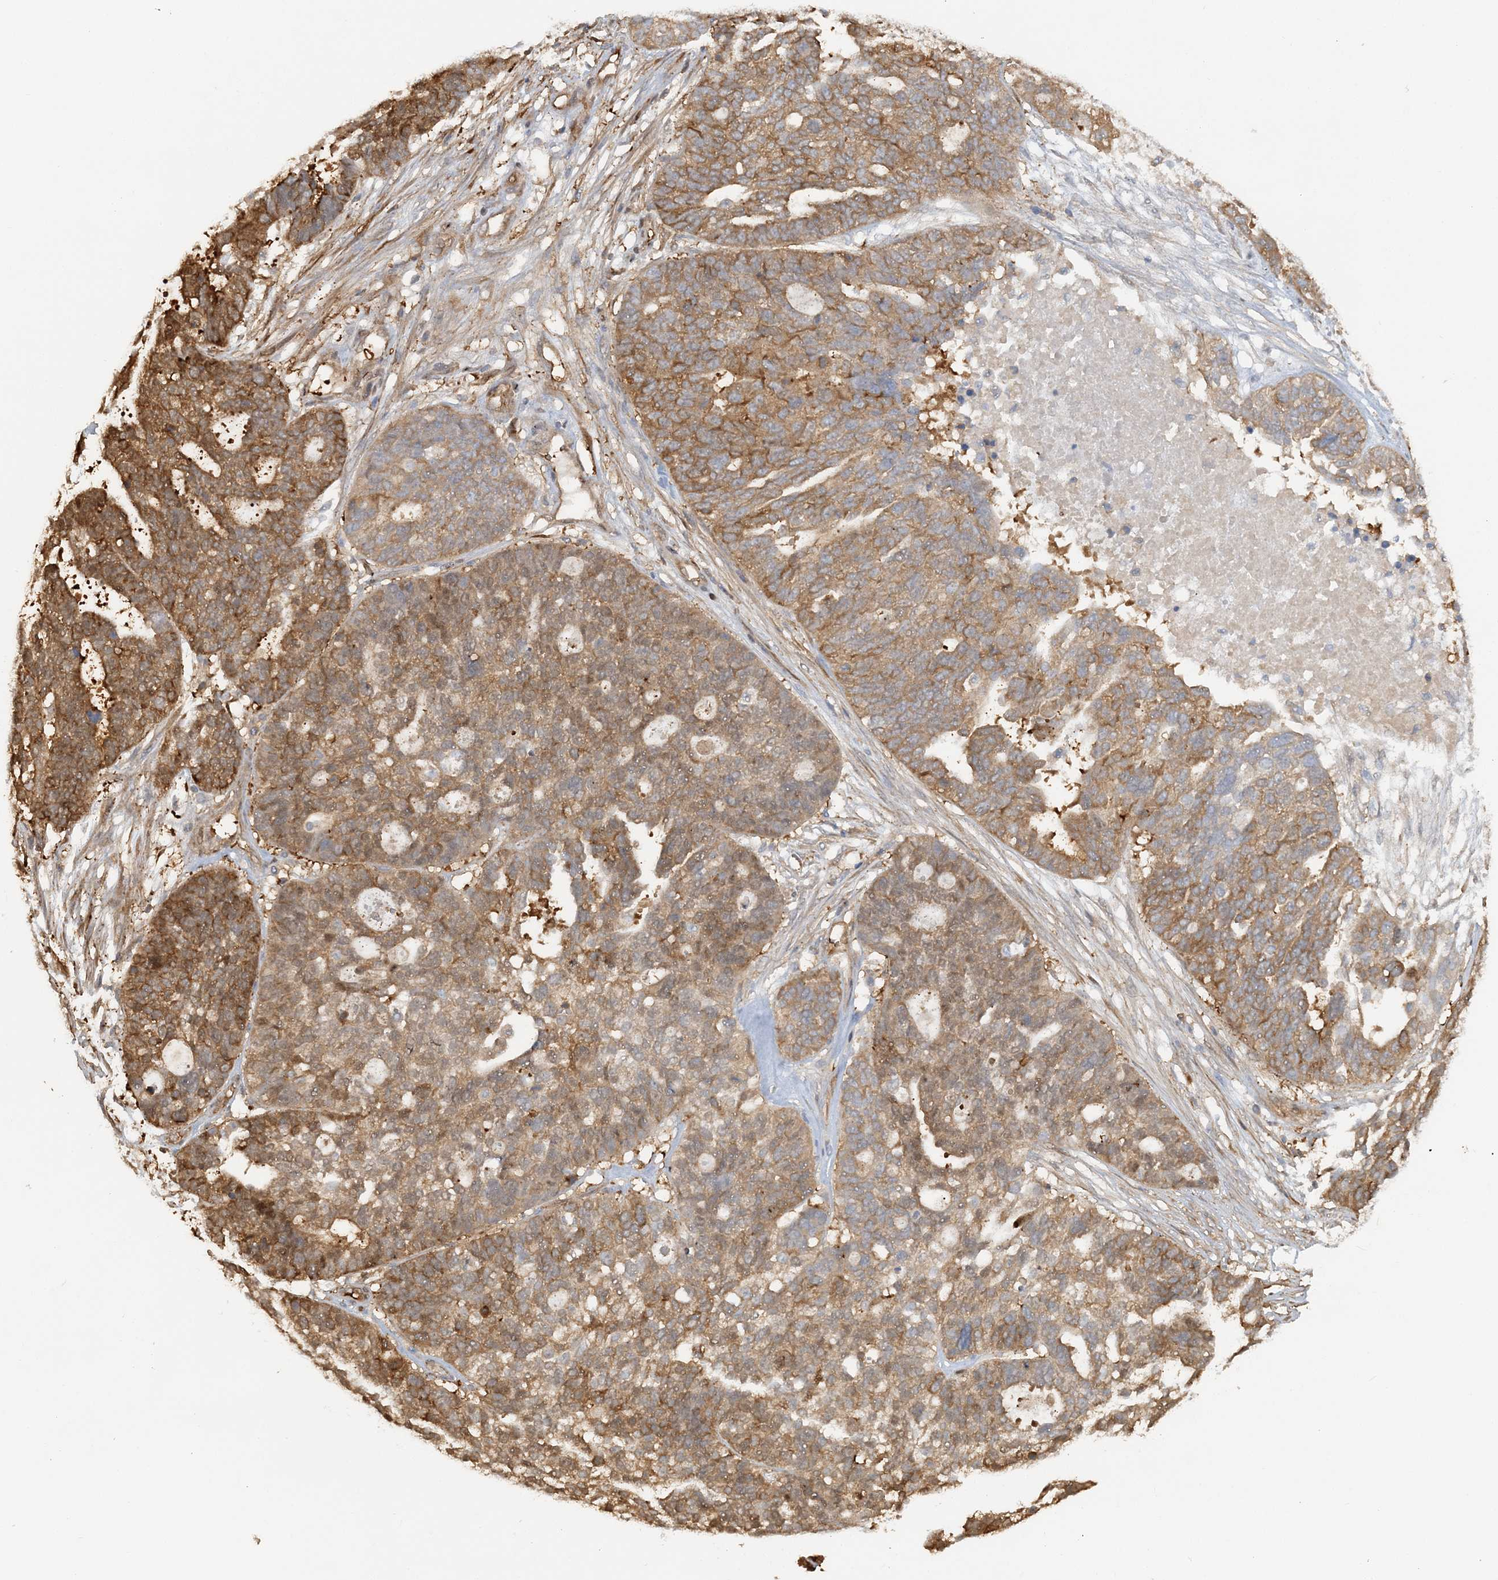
{"staining": {"intensity": "moderate", "quantity": ">75%", "location": "cytoplasmic/membranous"}, "tissue": "ovarian cancer", "cell_type": "Tumor cells", "image_type": "cancer", "snomed": [{"axis": "morphology", "description": "Cystadenocarcinoma, serous, NOS"}, {"axis": "topography", "description": "Ovary"}], "caption": "DAB immunohistochemical staining of human ovarian cancer (serous cystadenocarcinoma) reveals moderate cytoplasmic/membranous protein staining in about >75% of tumor cells.", "gene": "DSTN", "patient": {"sex": "female", "age": 59}}